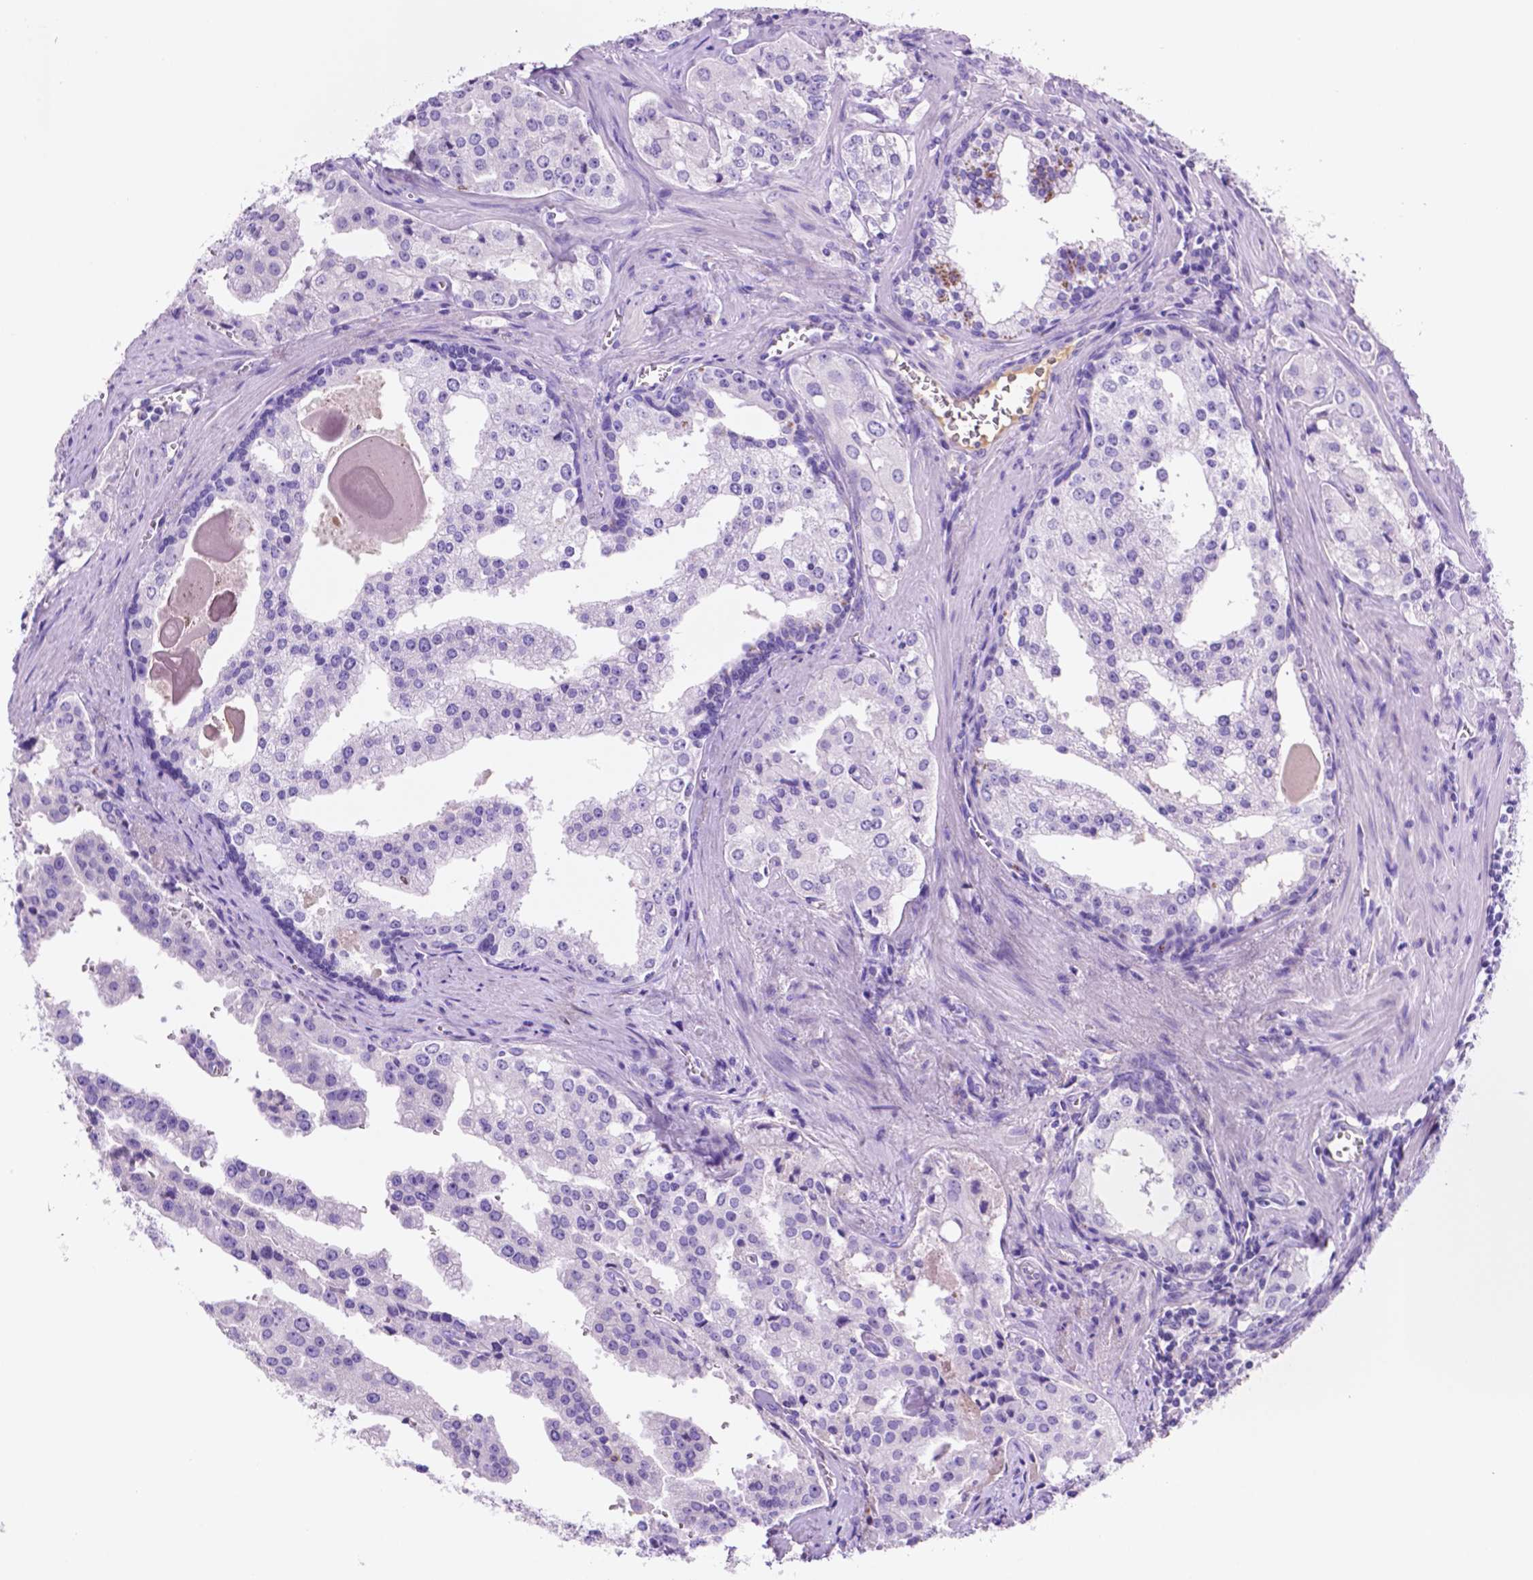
{"staining": {"intensity": "negative", "quantity": "none", "location": "none"}, "tissue": "prostate cancer", "cell_type": "Tumor cells", "image_type": "cancer", "snomed": [{"axis": "morphology", "description": "Adenocarcinoma, High grade"}, {"axis": "topography", "description": "Prostate"}], "caption": "Prostate high-grade adenocarcinoma was stained to show a protein in brown. There is no significant staining in tumor cells. (Brightfield microscopy of DAB immunohistochemistry at high magnification).", "gene": "FOXB2", "patient": {"sex": "male", "age": 68}}